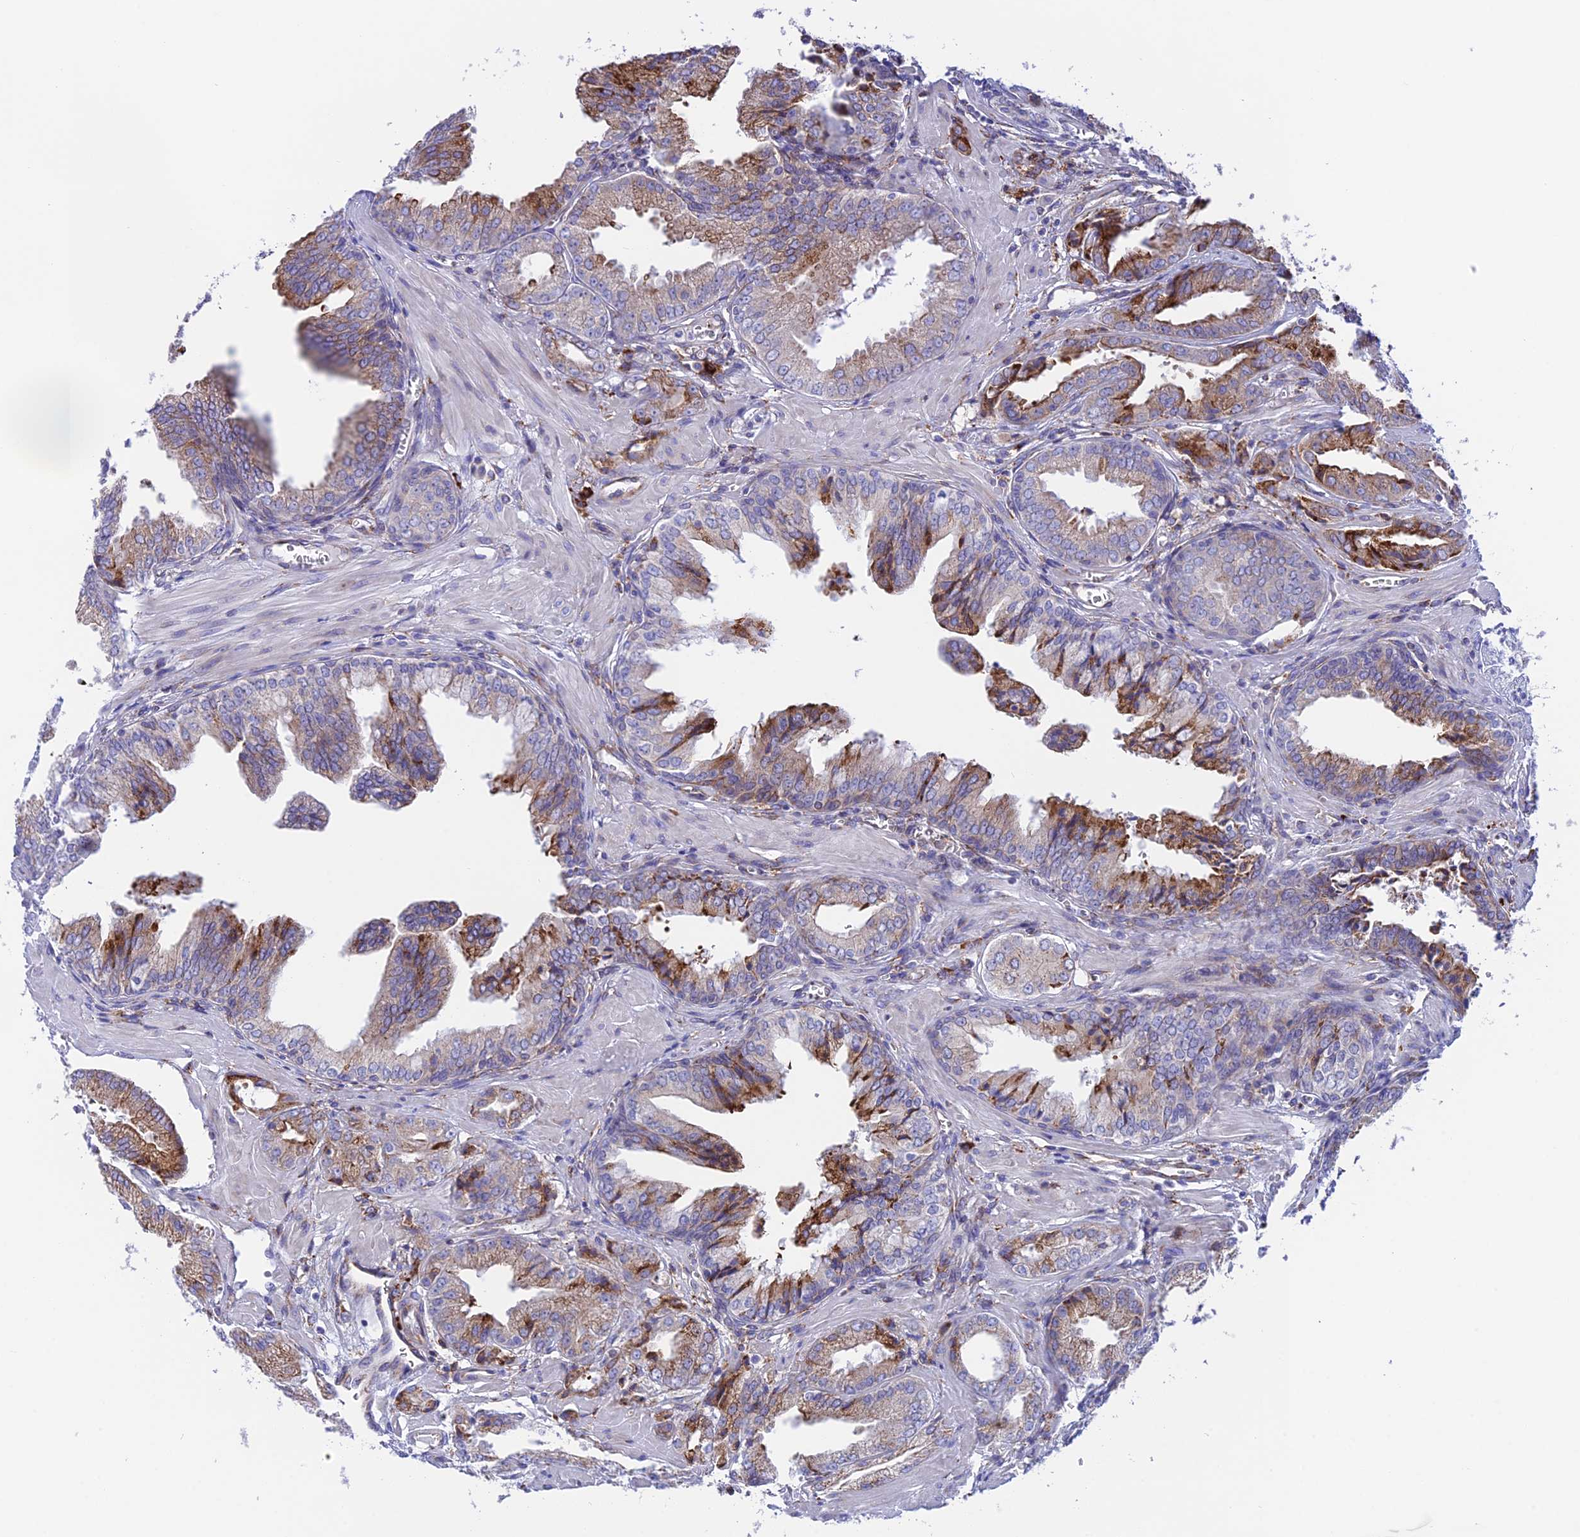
{"staining": {"intensity": "moderate", "quantity": ">75%", "location": "cytoplasmic/membranous"}, "tissue": "prostate cancer", "cell_type": "Tumor cells", "image_type": "cancer", "snomed": [{"axis": "morphology", "description": "Adenocarcinoma, Low grade"}, {"axis": "topography", "description": "Prostate"}], "caption": "Prostate cancer (adenocarcinoma (low-grade)) was stained to show a protein in brown. There is medium levels of moderate cytoplasmic/membranous expression in about >75% of tumor cells.", "gene": "TUBGCP6", "patient": {"sex": "male", "age": 67}}